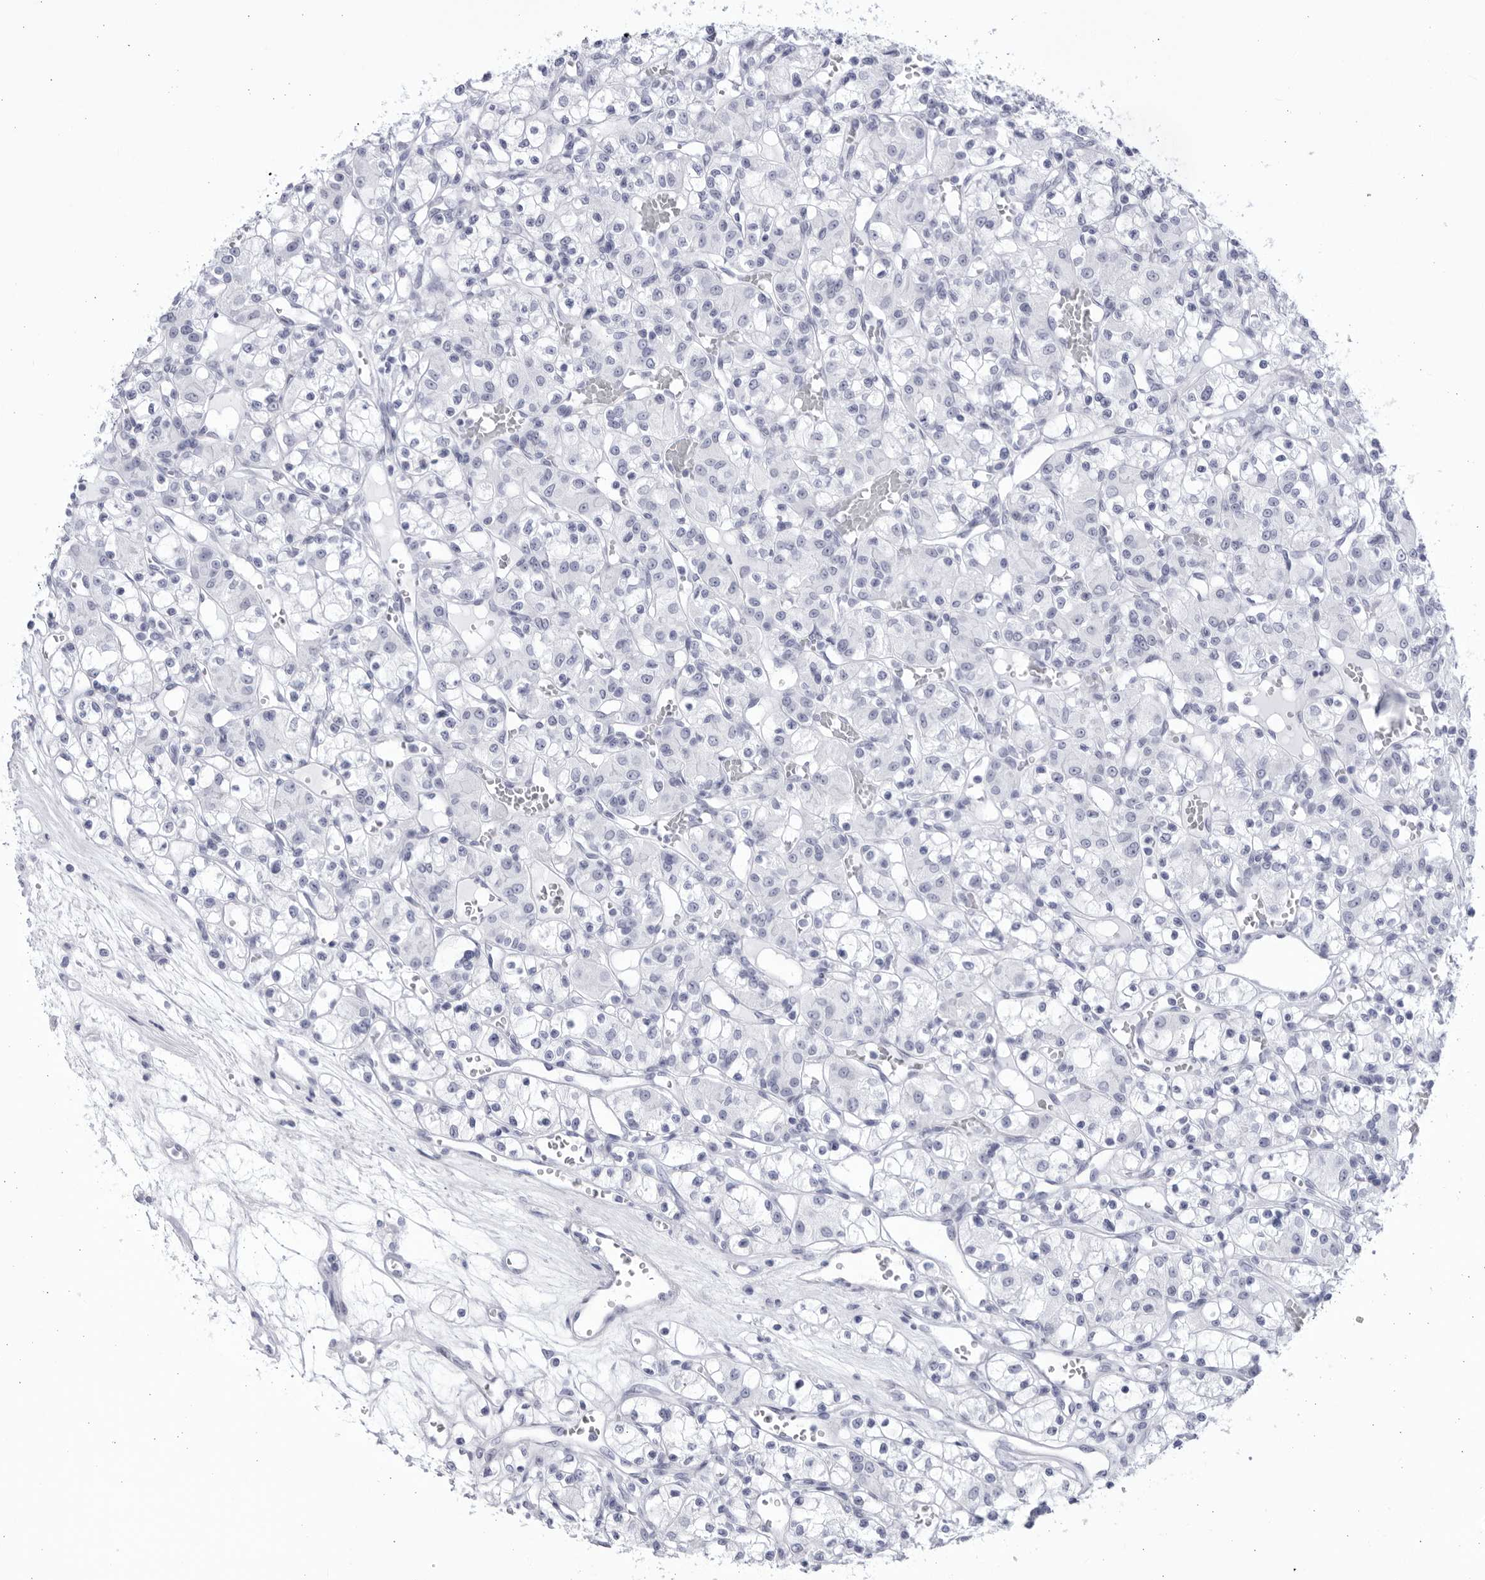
{"staining": {"intensity": "negative", "quantity": "none", "location": "none"}, "tissue": "renal cancer", "cell_type": "Tumor cells", "image_type": "cancer", "snomed": [{"axis": "morphology", "description": "Adenocarcinoma, NOS"}, {"axis": "topography", "description": "Kidney"}], "caption": "Adenocarcinoma (renal) stained for a protein using immunohistochemistry (IHC) exhibits no staining tumor cells.", "gene": "CCDC181", "patient": {"sex": "female", "age": 59}}